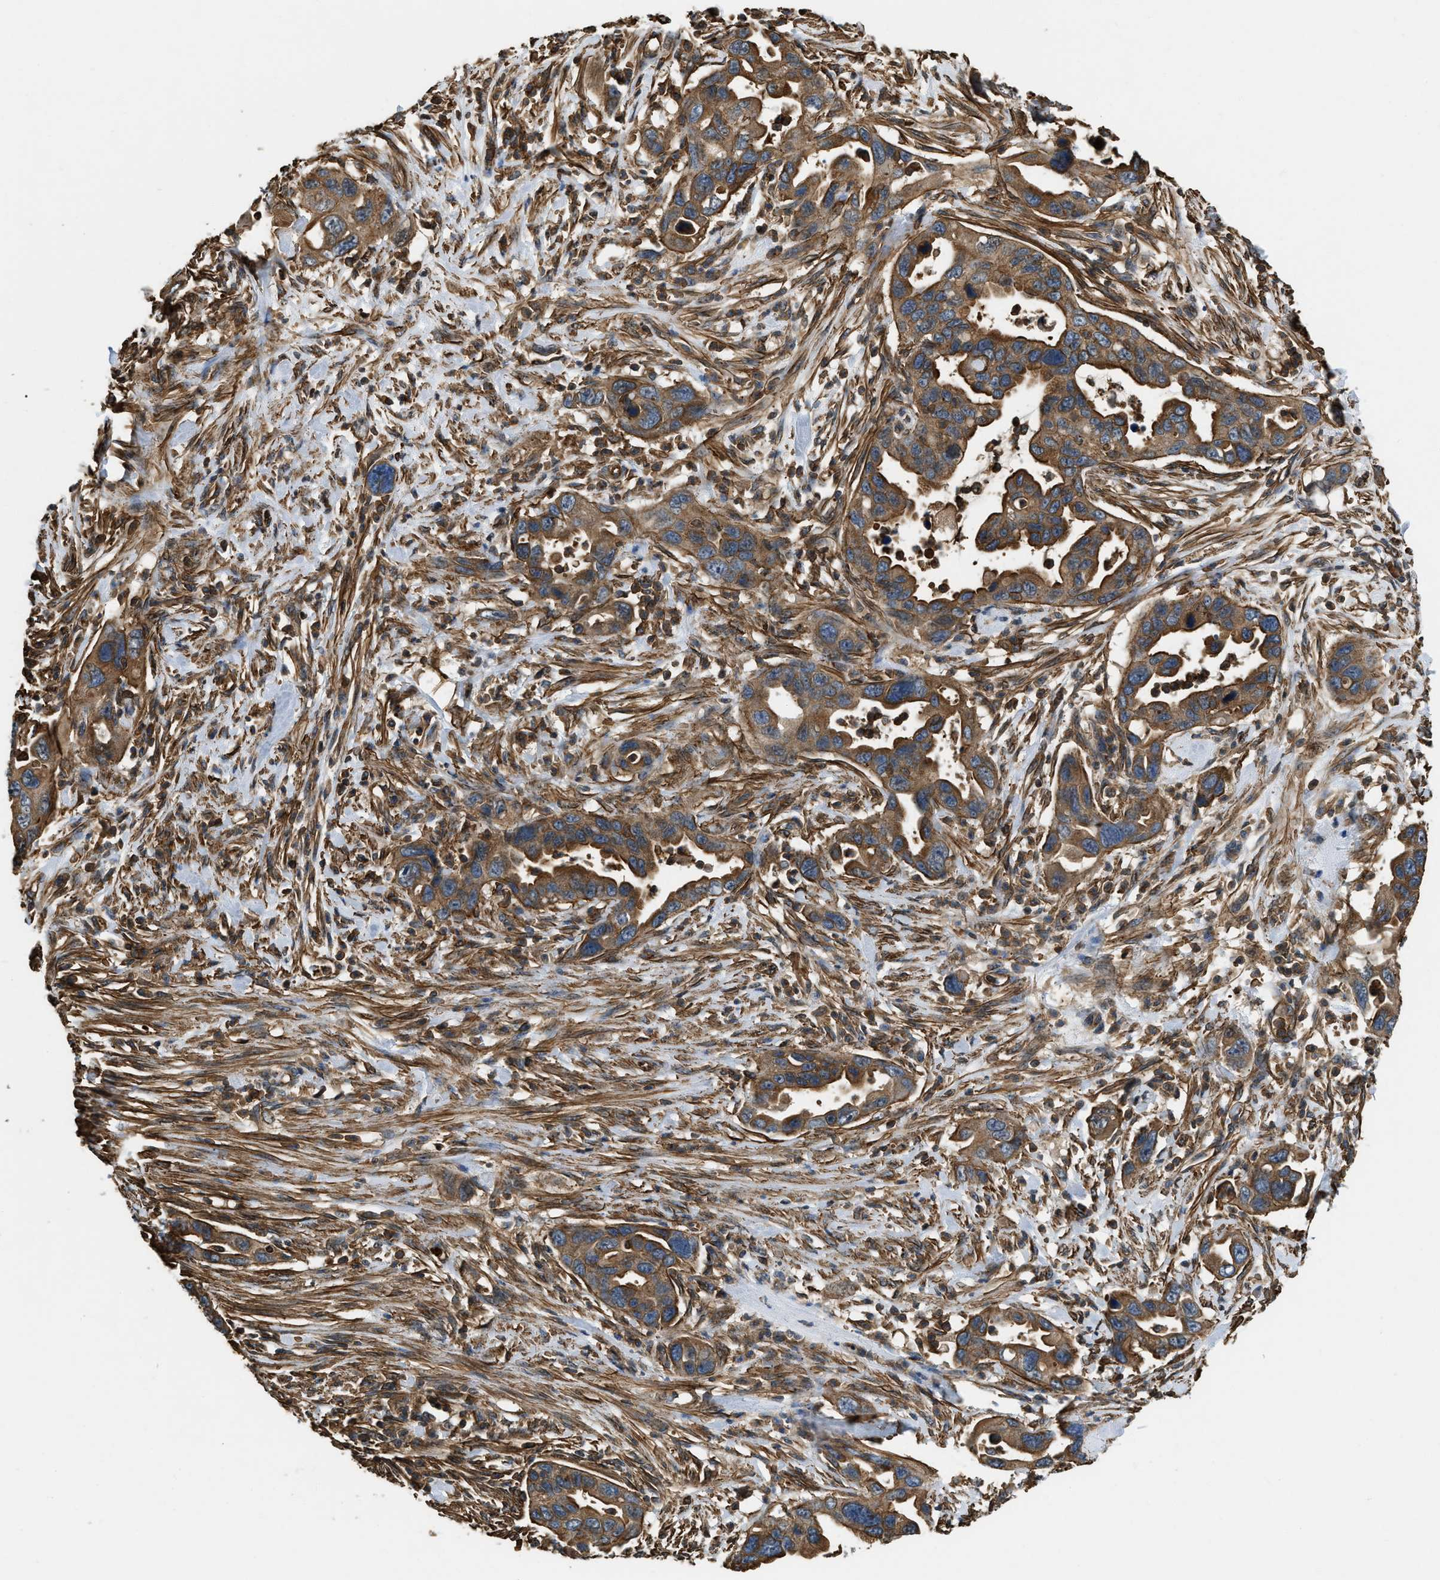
{"staining": {"intensity": "moderate", "quantity": ">75%", "location": "cytoplasmic/membranous"}, "tissue": "pancreatic cancer", "cell_type": "Tumor cells", "image_type": "cancer", "snomed": [{"axis": "morphology", "description": "Adenocarcinoma, NOS"}, {"axis": "topography", "description": "Pancreas"}], "caption": "Immunohistochemistry (IHC) histopathology image of human pancreatic adenocarcinoma stained for a protein (brown), which shows medium levels of moderate cytoplasmic/membranous expression in approximately >75% of tumor cells.", "gene": "YARS1", "patient": {"sex": "female", "age": 70}}